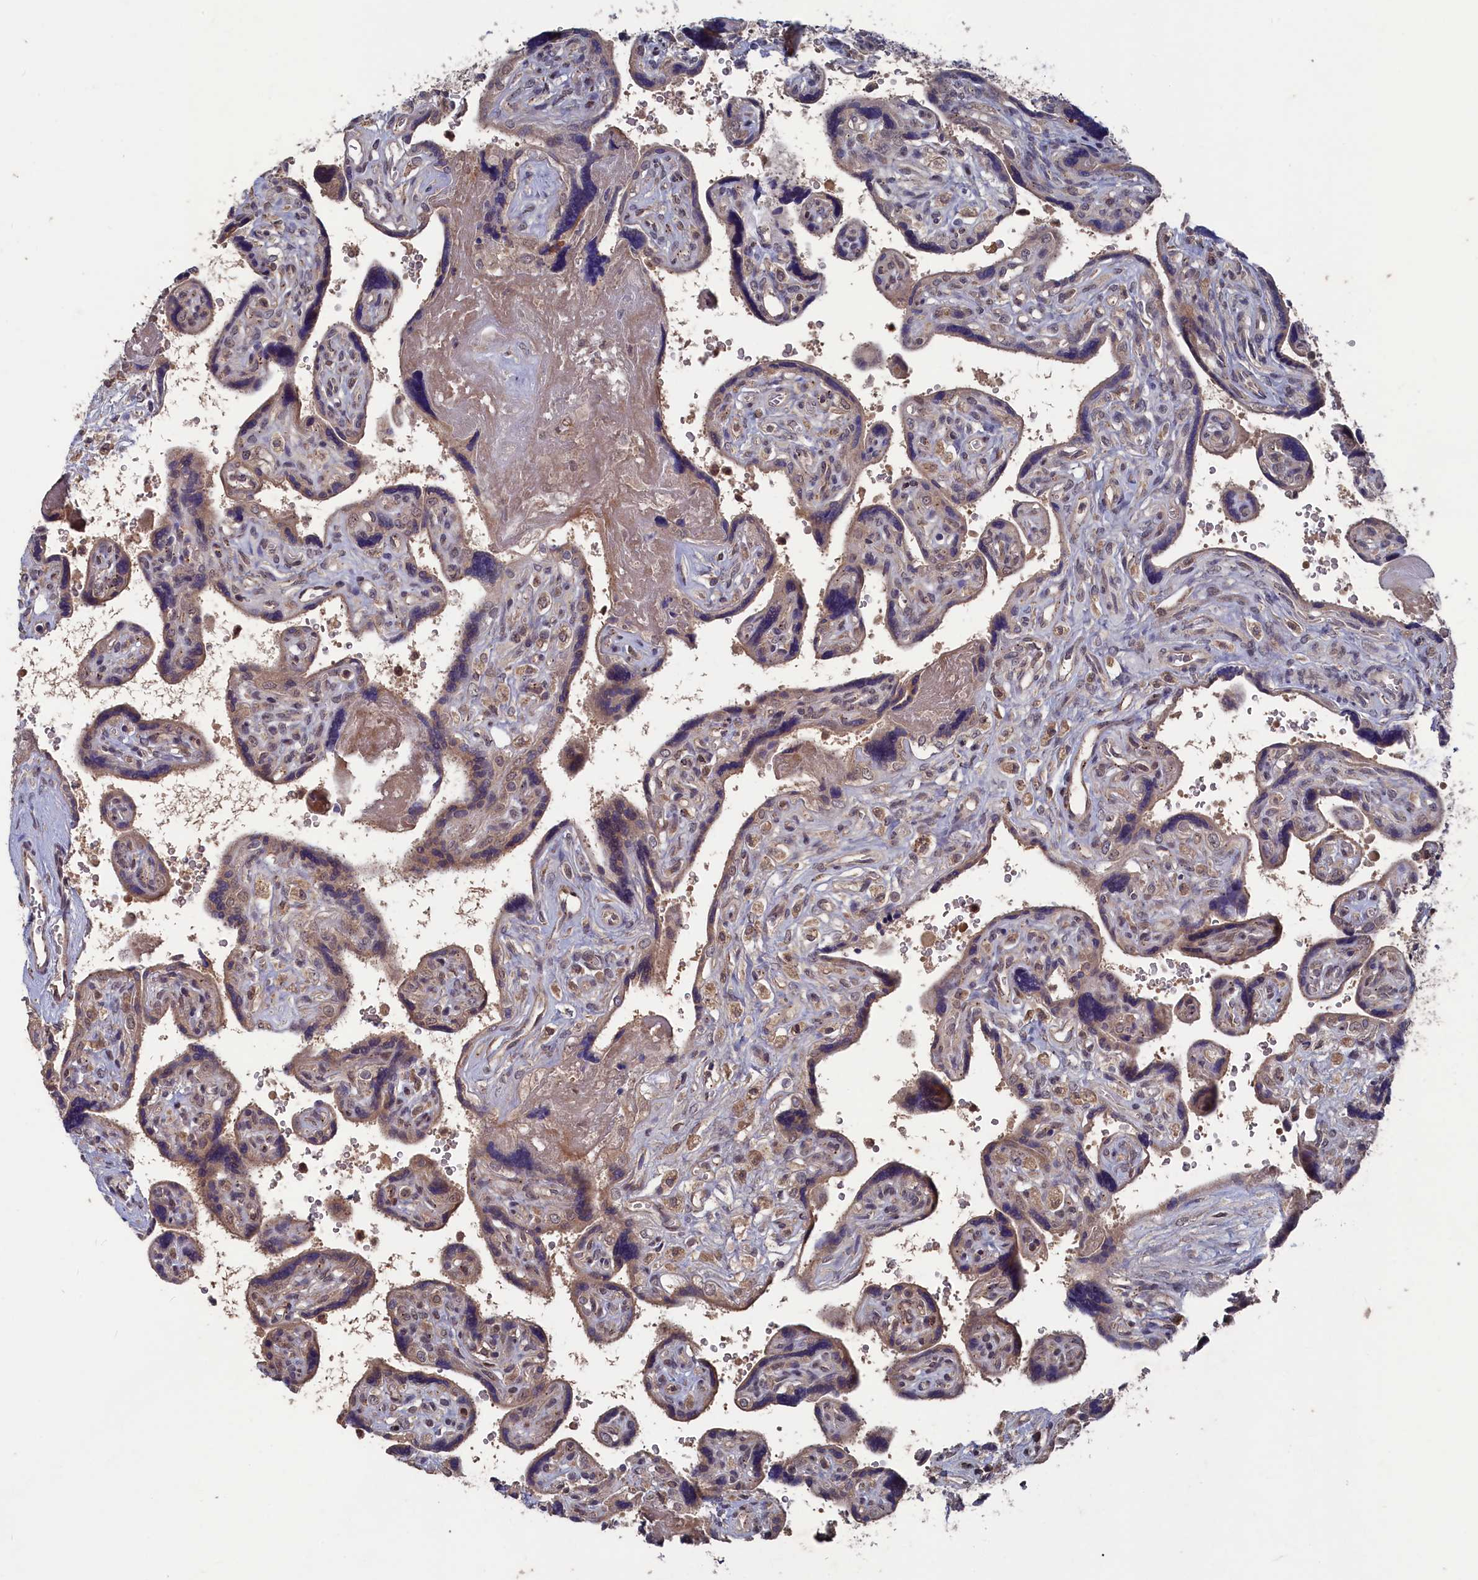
{"staining": {"intensity": "moderate", "quantity": "25%-75%", "location": "cytoplasmic/membranous"}, "tissue": "placenta", "cell_type": "Trophoblastic cells", "image_type": "normal", "snomed": [{"axis": "morphology", "description": "Normal tissue, NOS"}, {"axis": "topography", "description": "Placenta"}], "caption": "Protein staining reveals moderate cytoplasmic/membranous positivity in about 25%-75% of trophoblastic cells in unremarkable placenta.", "gene": "TMC5", "patient": {"sex": "female", "age": 39}}